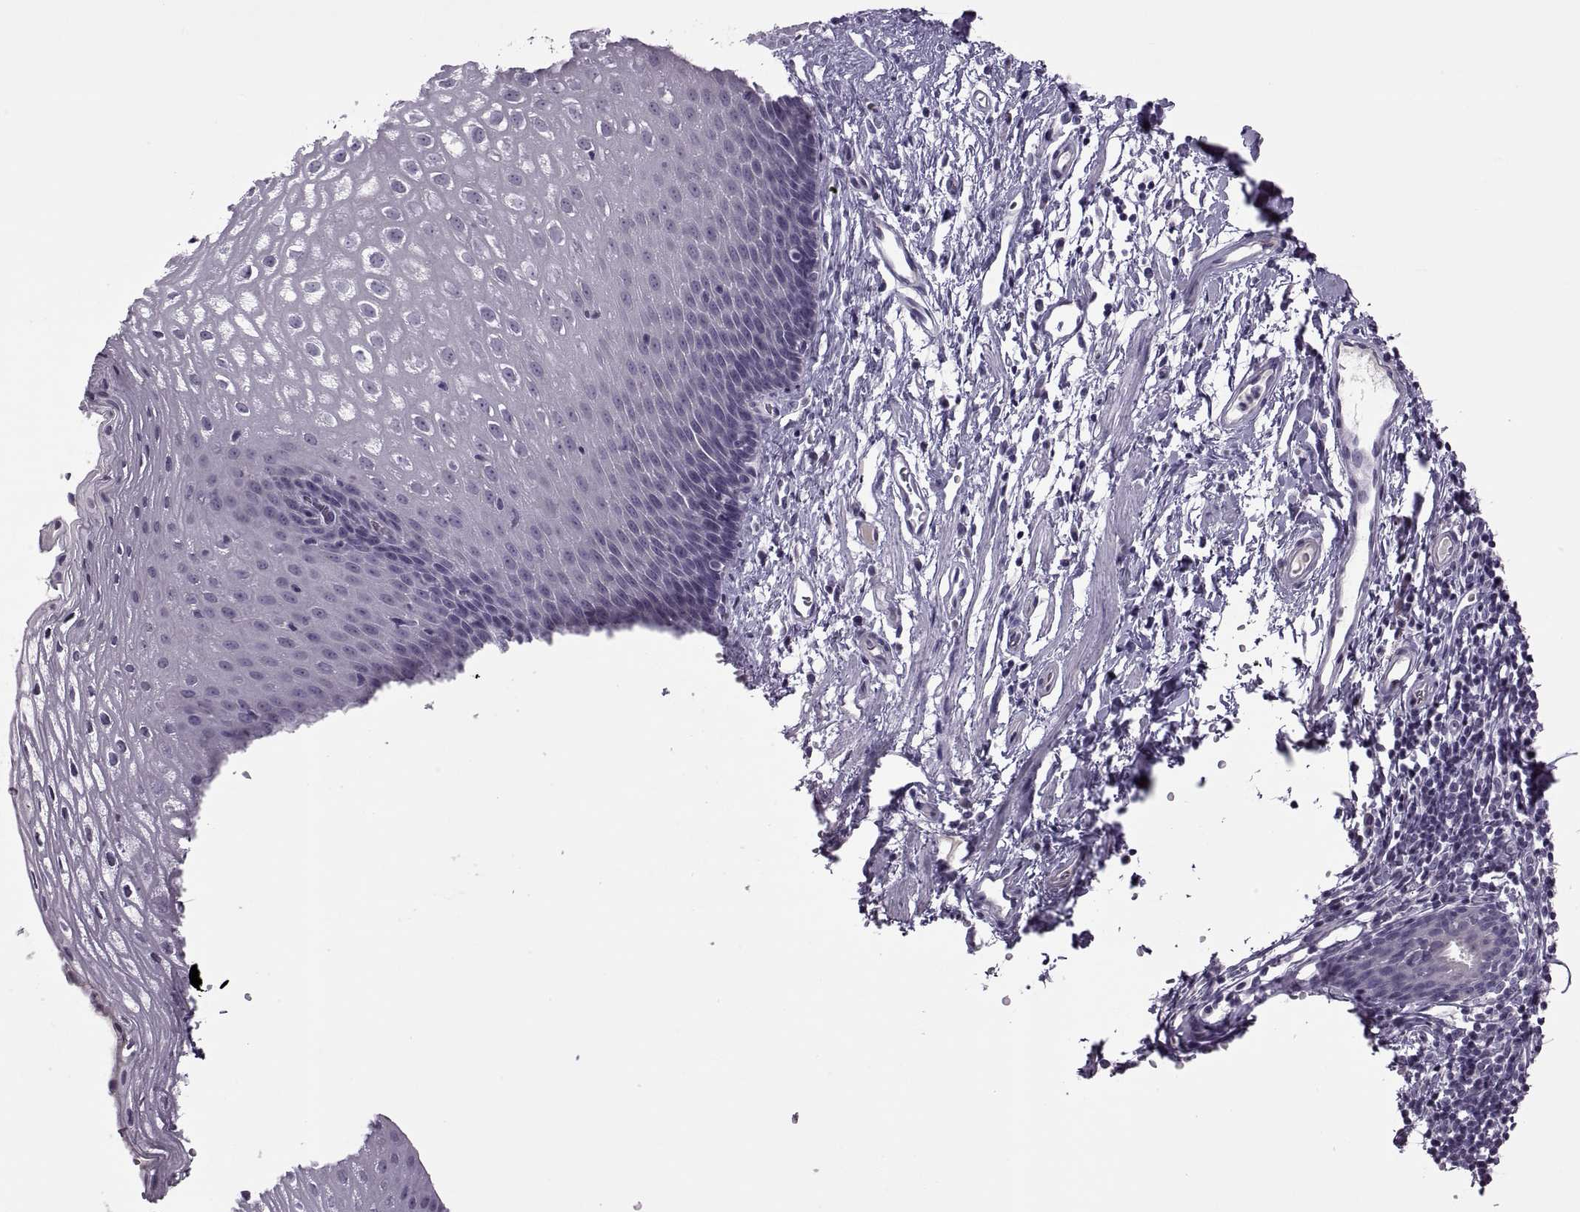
{"staining": {"intensity": "negative", "quantity": "none", "location": "none"}, "tissue": "esophagus", "cell_type": "Squamous epithelial cells", "image_type": "normal", "snomed": [{"axis": "morphology", "description": "Normal tissue, NOS"}, {"axis": "topography", "description": "Esophagus"}], "caption": "This is an IHC micrograph of normal esophagus. There is no expression in squamous epithelial cells.", "gene": "RSPH6A", "patient": {"sex": "male", "age": 72}}